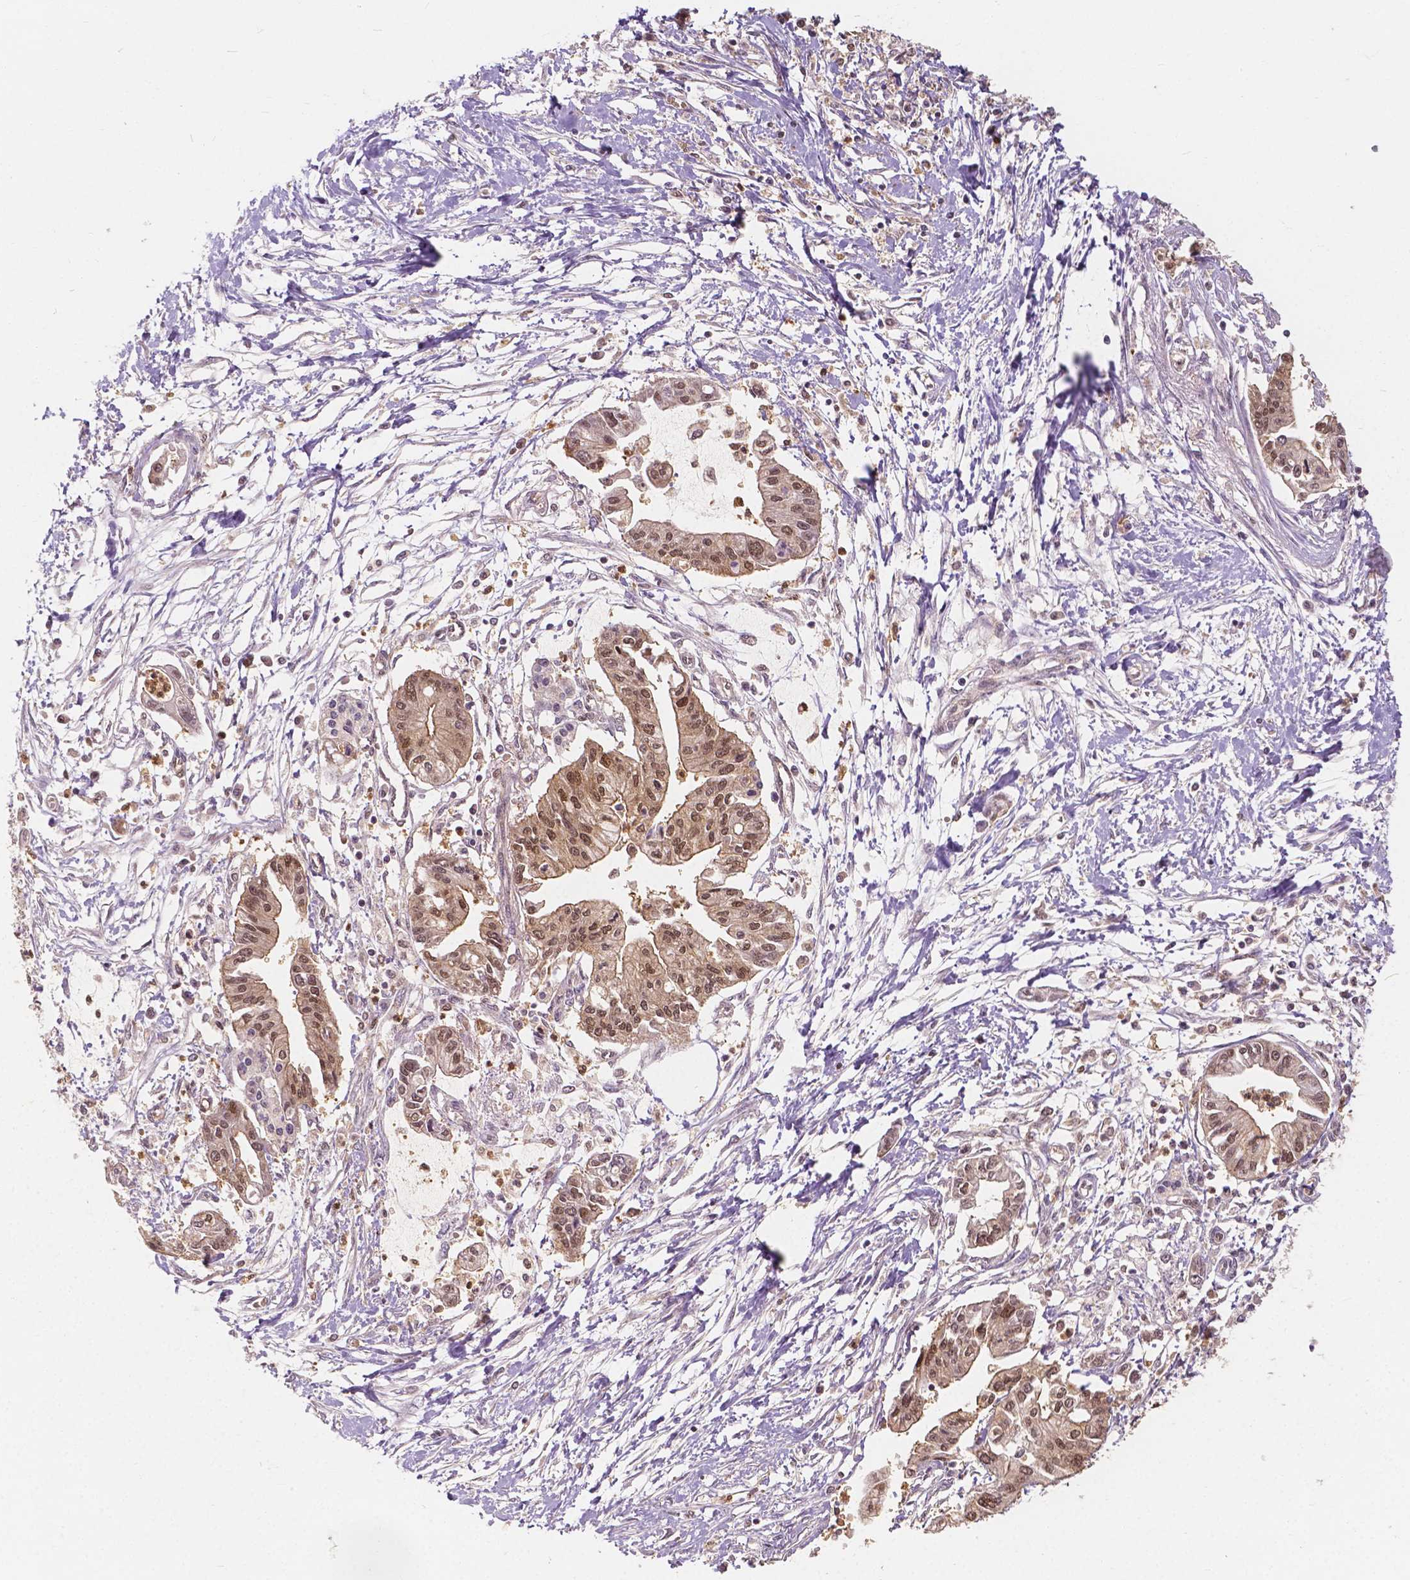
{"staining": {"intensity": "moderate", "quantity": "25%-75%", "location": "cytoplasmic/membranous,nuclear"}, "tissue": "pancreatic cancer", "cell_type": "Tumor cells", "image_type": "cancer", "snomed": [{"axis": "morphology", "description": "Adenocarcinoma, NOS"}, {"axis": "topography", "description": "Pancreas"}], "caption": "Brown immunohistochemical staining in human pancreatic adenocarcinoma displays moderate cytoplasmic/membranous and nuclear positivity in approximately 25%-75% of tumor cells.", "gene": "NAPRT", "patient": {"sex": "male", "age": 60}}